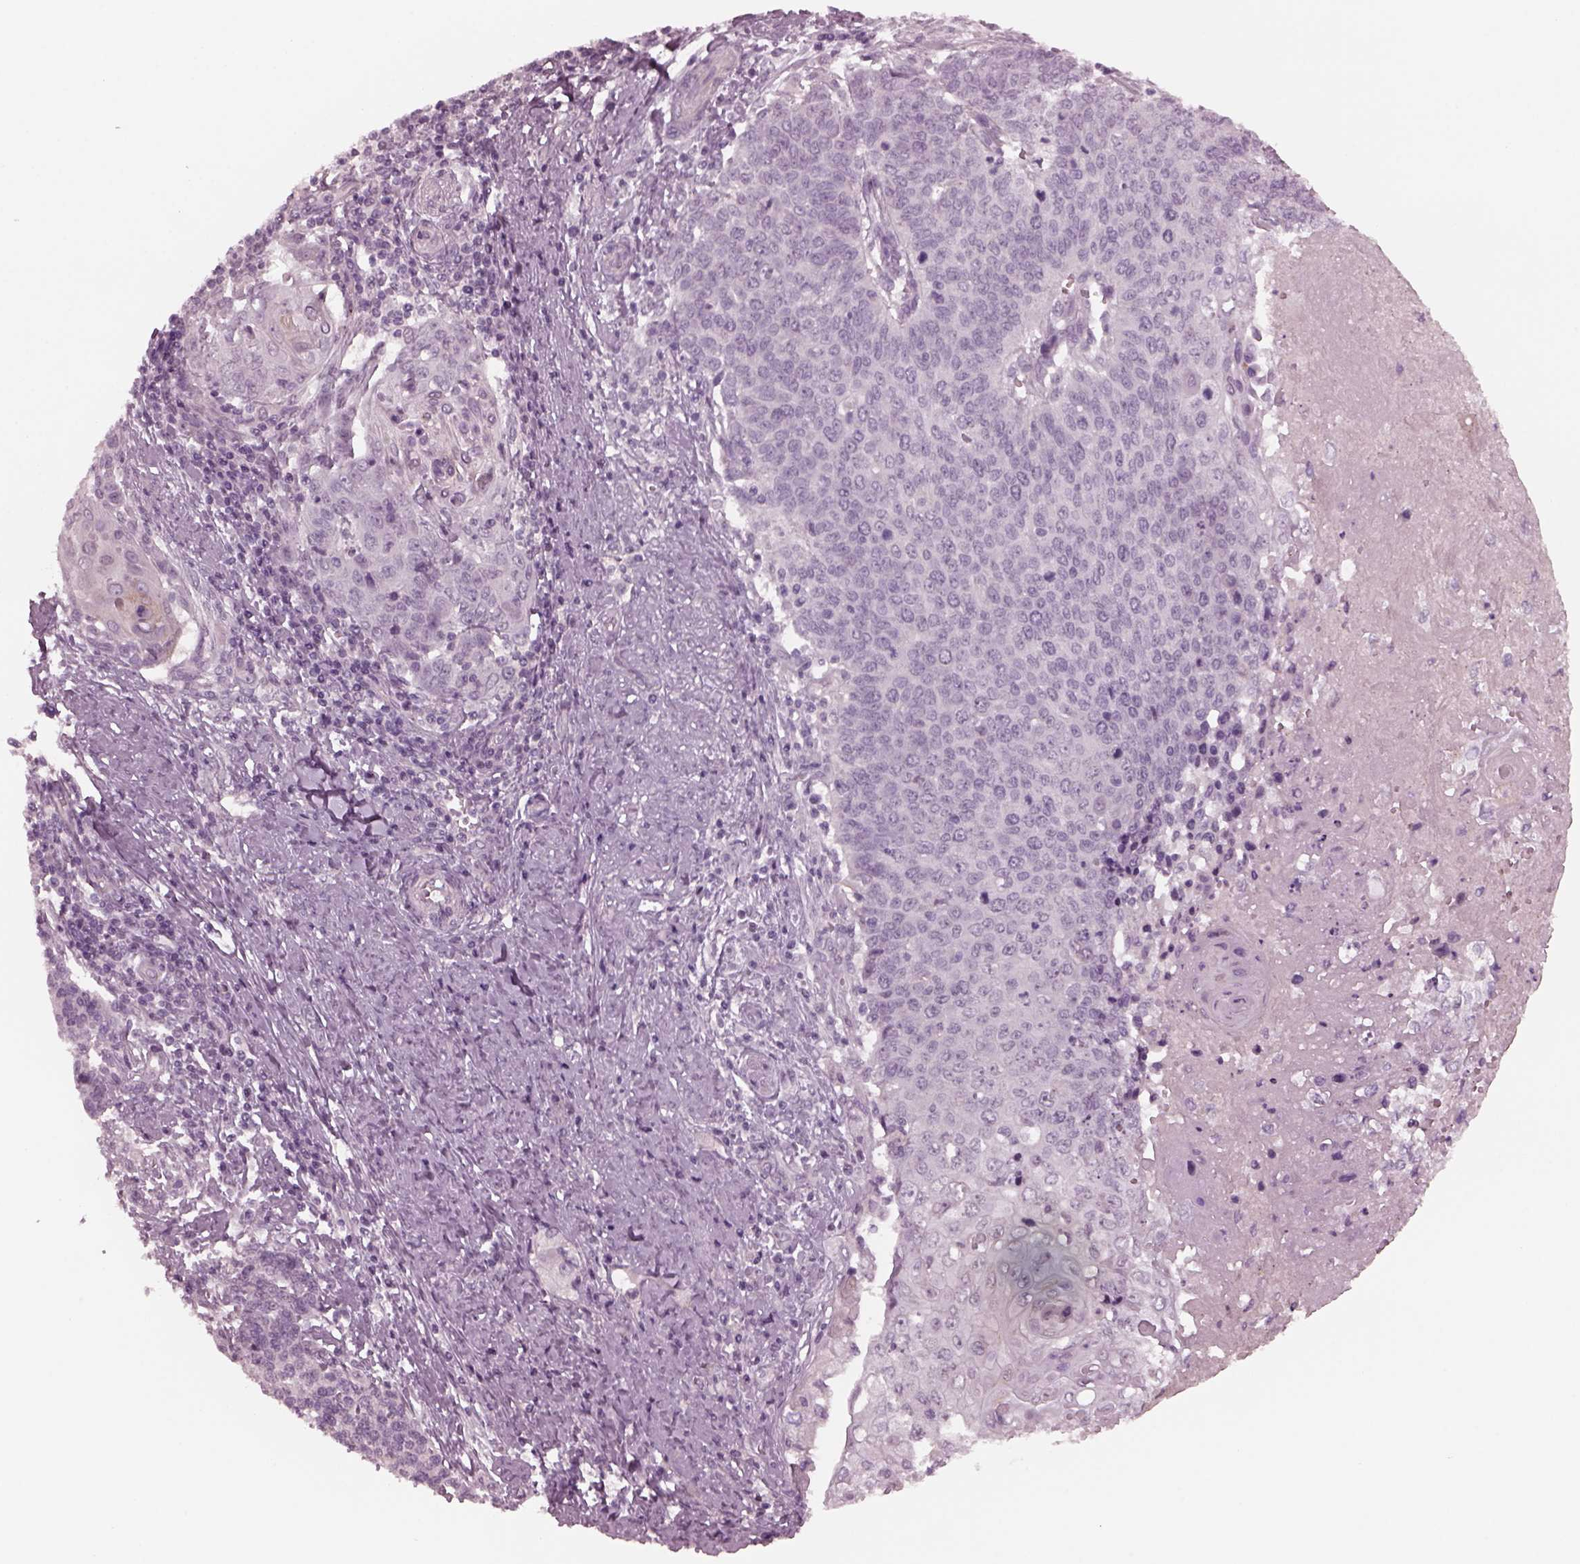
{"staining": {"intensity": "negative", "quantity": "none", "location": "none"}, "tissue": "cervical cancer", "cell_type": "Tumor cells", "image_type": "cancer", "snomed": [{"axis": "morphology", "description": "Squamous cell carcinoma, NOS"}, {"axis": "topography", "description": "Cervix"}], "caption": "Tumor cells are negative for brown protein staining in cervical cancer. The staining is performed using DAB brown chromogen with nuclei counter-stained in using hematoxylin.", "gene": "YY2", "patient": {"sex": "female", "age": 39}}